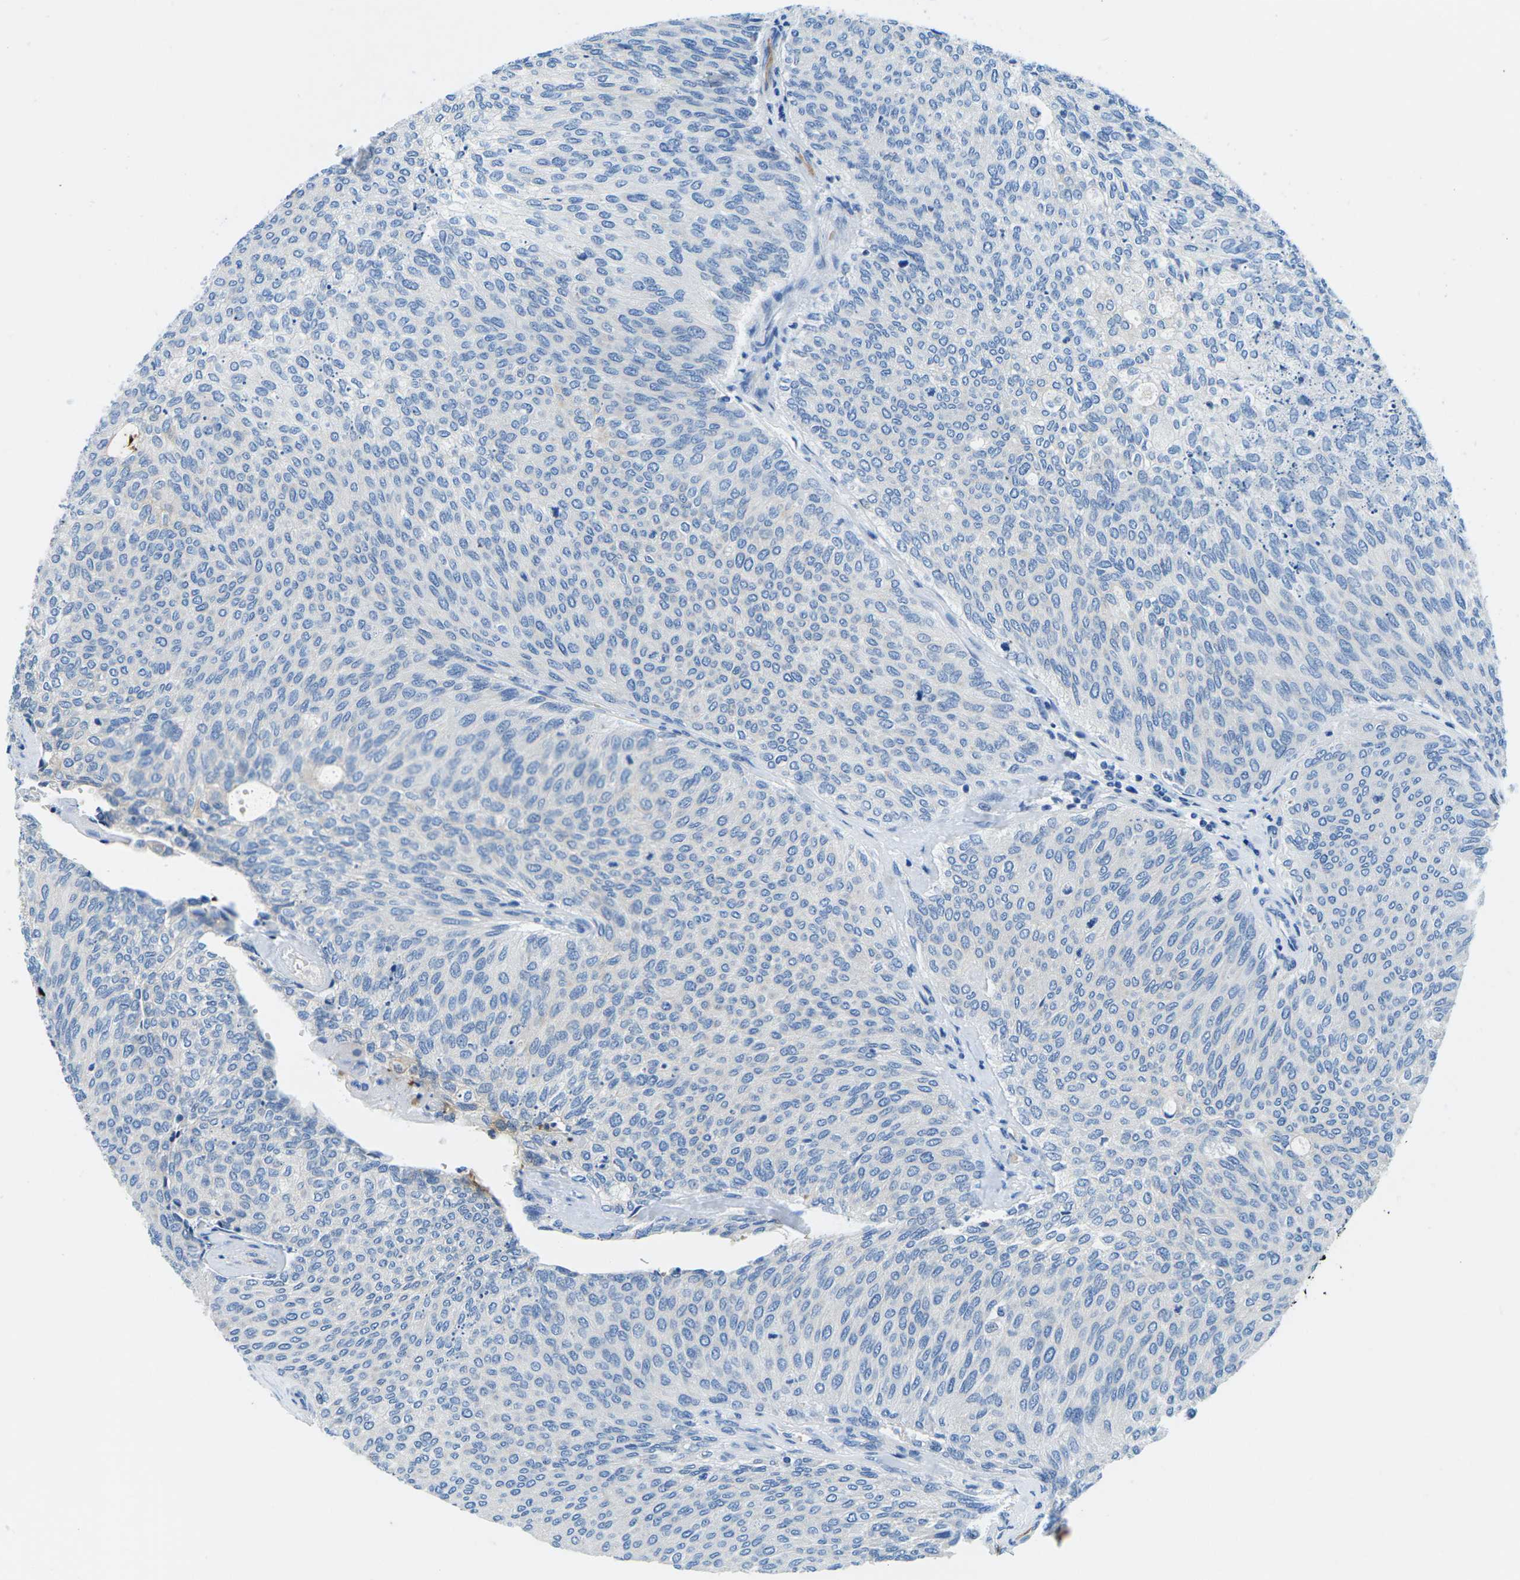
{"staining": {"intensity": "negative", "quantity": "none", "location": "none"}, "tissue": "urothelial cancer", "cell_type": "Tumor cells", "image_type": "cancer", "snomed": [{"axis": "morphology", "description": "Urothelial carcinoma, Low grade"}, {"axis": "topography", "description": "Urinary bladder"}], "caption": "Immunohistochemistry (IHC) histopathology image of urothelial cancer stained for a protein (brown), which reveals no positivity in tumor cells.", "gene": "TM6SF1", "patient": {"sex": "female", "age": 79}}